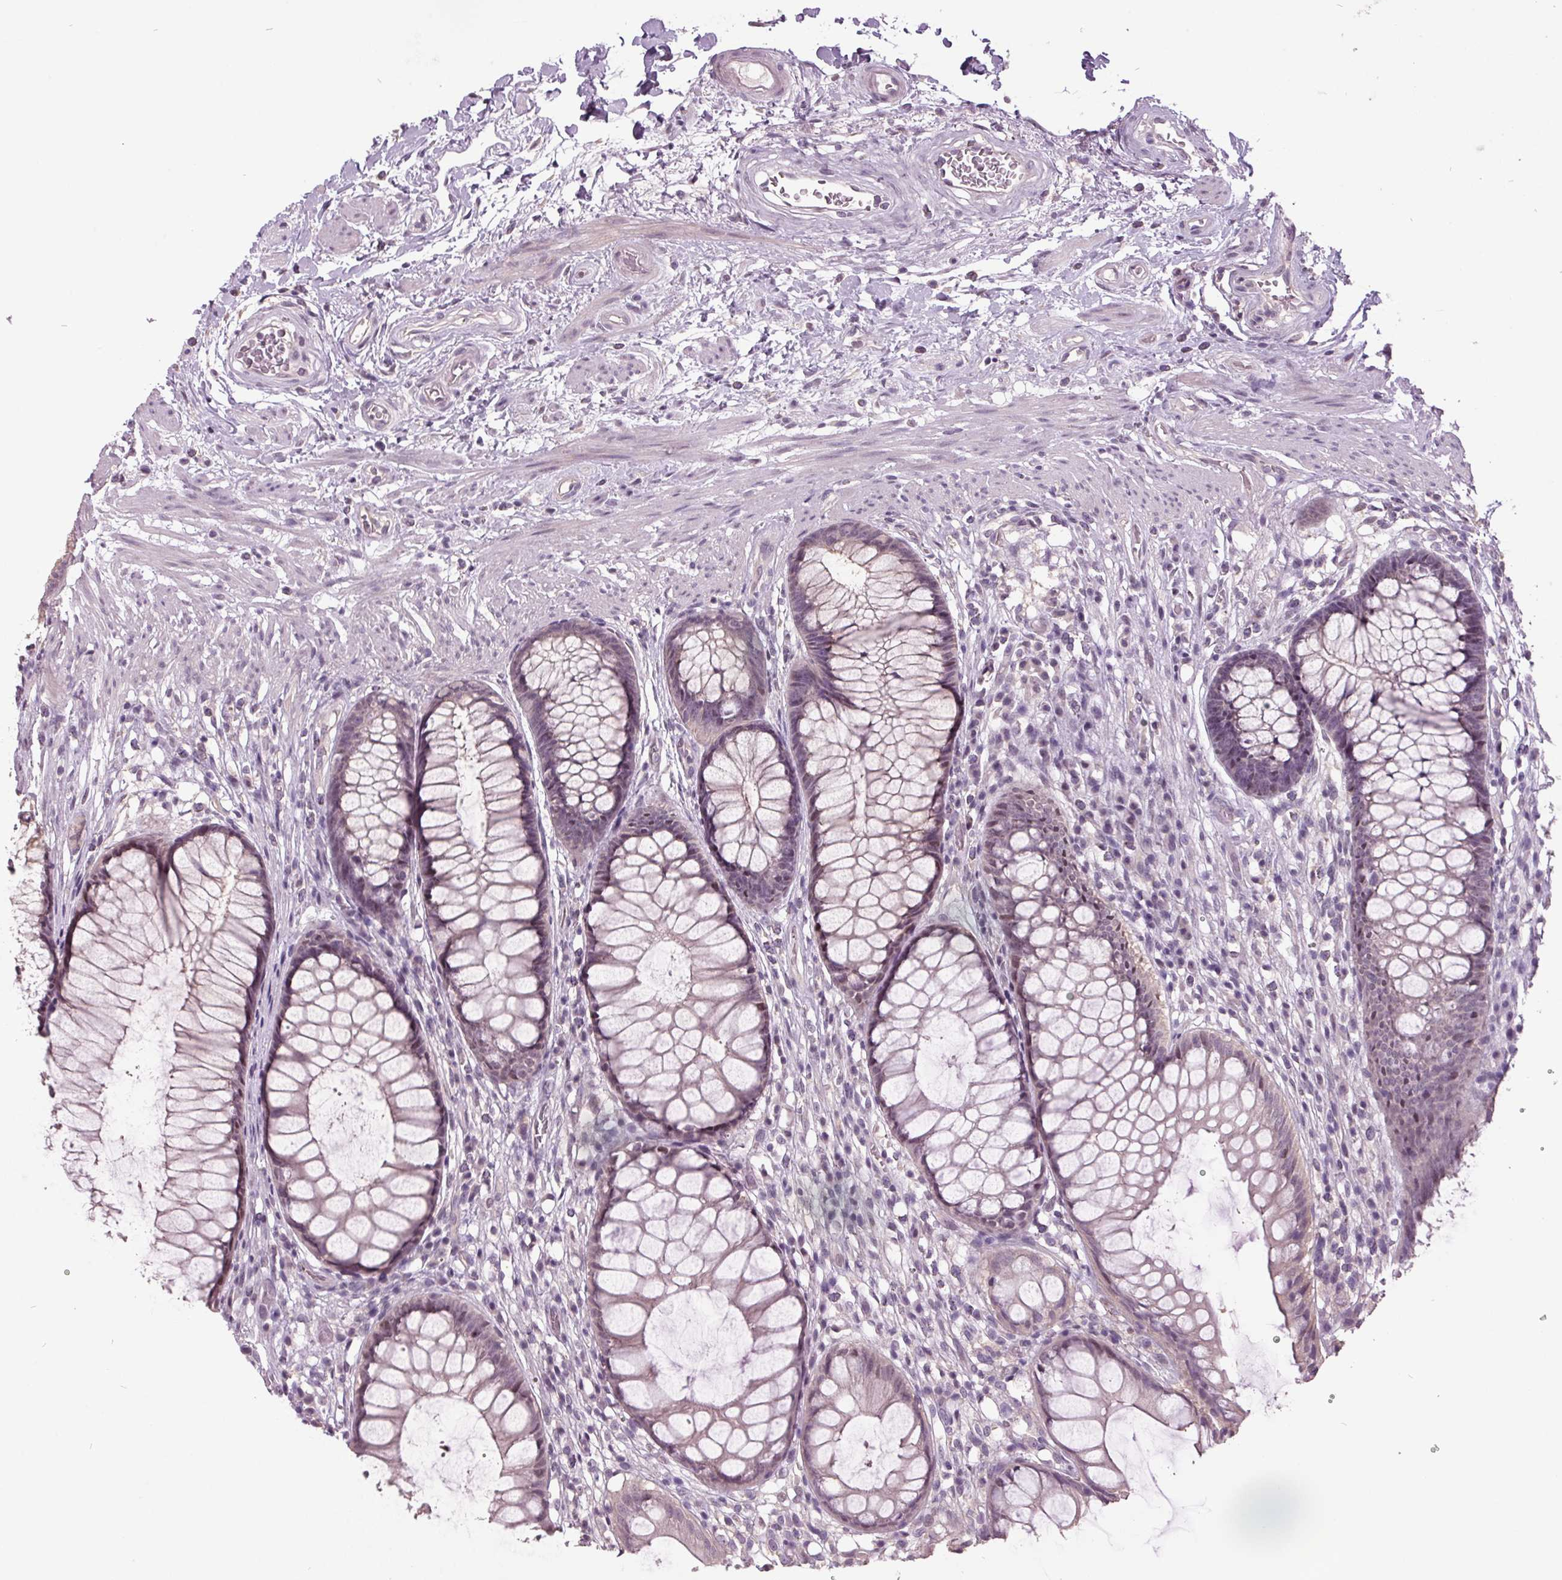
{"staining": {"intensity": "weak", "quantity": "<25%", "location": "cytoplasmic/membranous,nuclear"}, "tissue": "rectum", "cell_type": "Glandular cells", "image_type": "normal", "snomed": [{"axis": "morphology", "description": "Normal tissue, NOS"}, {"axis": "topography", "description": "Smooth muscle"}, {"axis": "topography", "description": "Rectum"}], "caption": "A micrograph of rectum stained for a protein reveals no brown staining in glandular cells.", "gene": "C2orf16", "patient": {"sex": "male", "age": 53}}